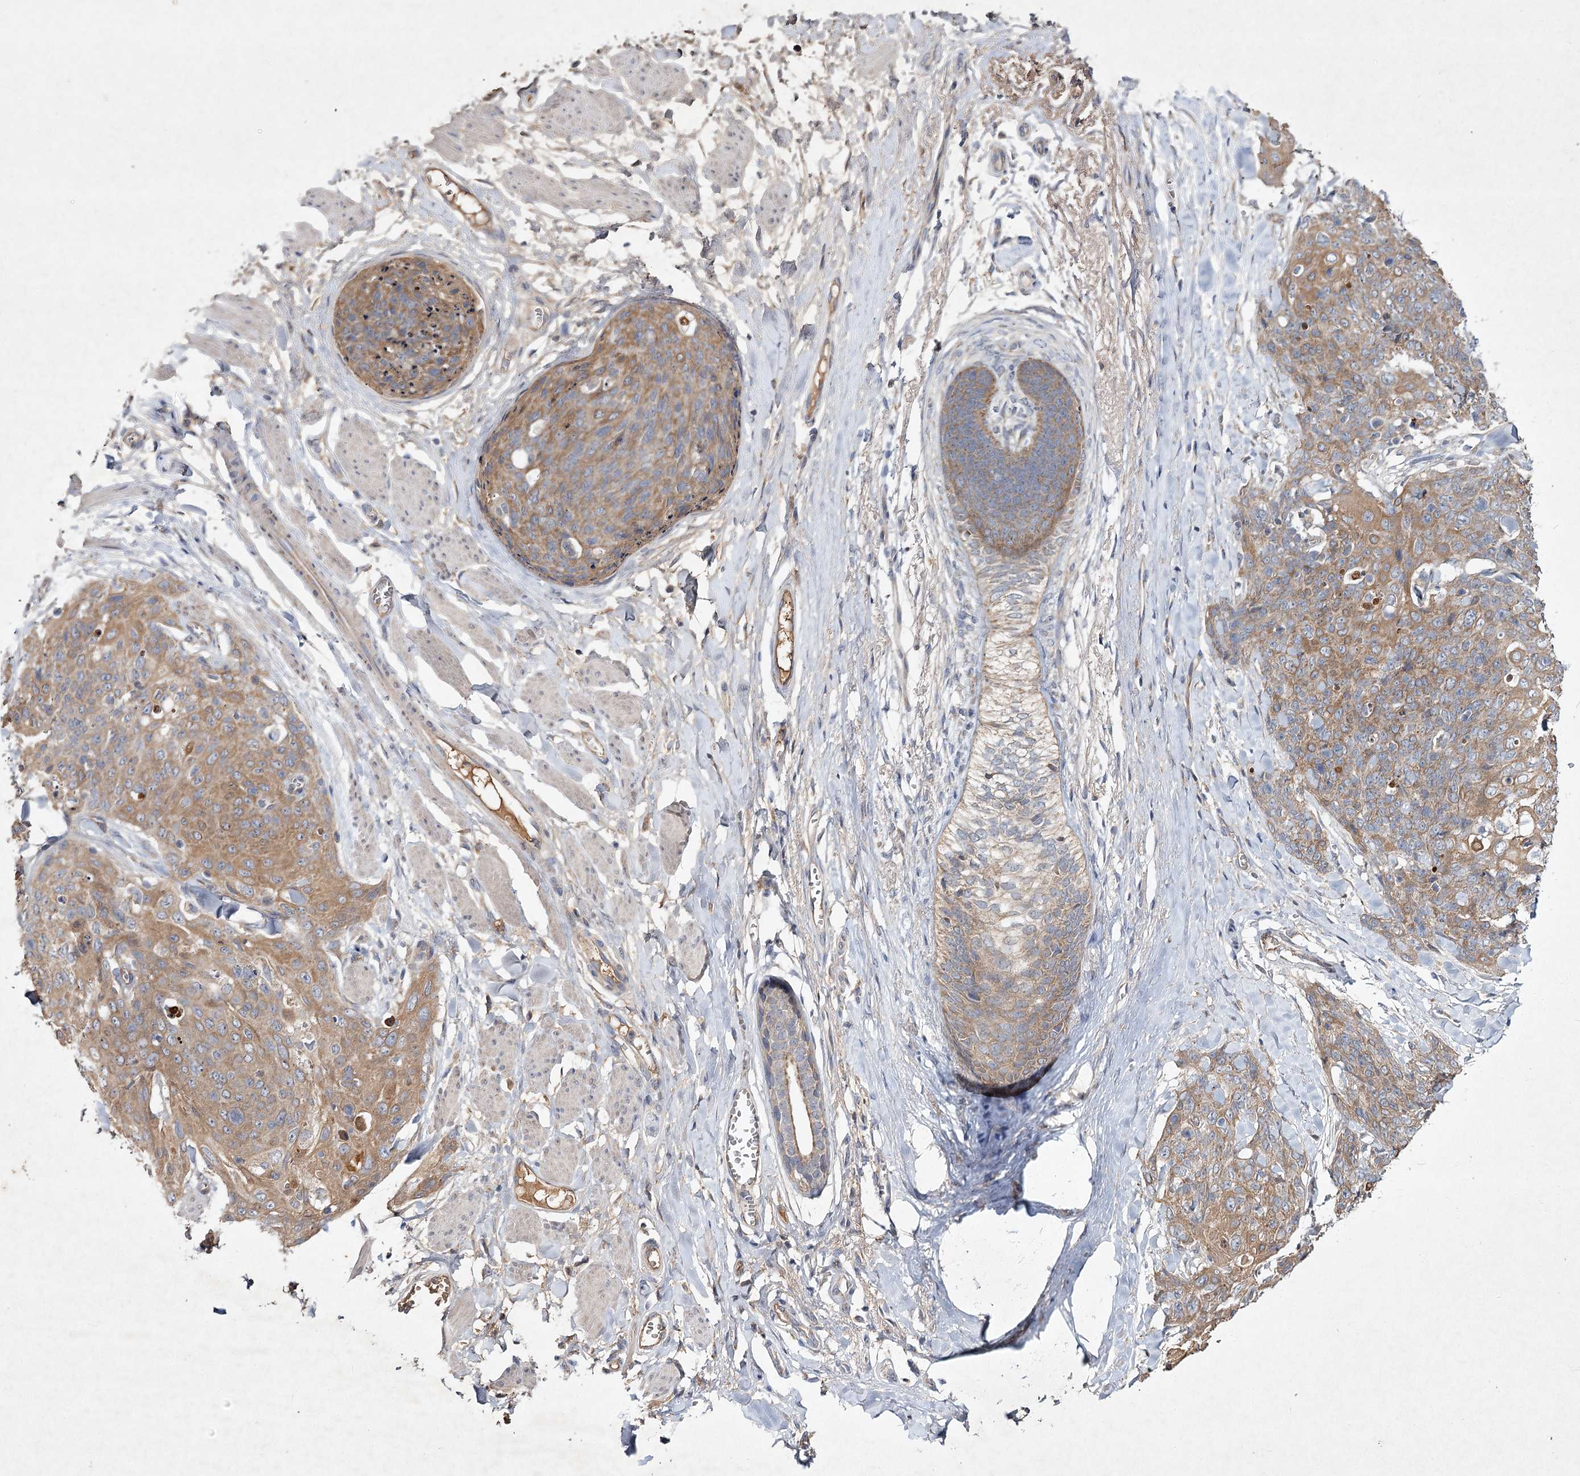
{"staining": {"intensity": "moderate", "quantity": ">75%", "location": "cytoplasmic/membranous"}, "tissue": "skin cancer", "cell_type": "Tumor cells", "image_type": "cancer", "snomed": [{"axis": "morphology", "description": "Squamous cell carcinoma, NOS"}, {"axis": "topography", "description": "Skin"}, {"axis": "topography", "description": "Vulva"}], "caption": "Human squamous cell carcinoma (skin) stained with a protein marker shows moderate staining in tumor cells.", "gene": "MFN1", "patient": {"sex": "female", "age": 85}}